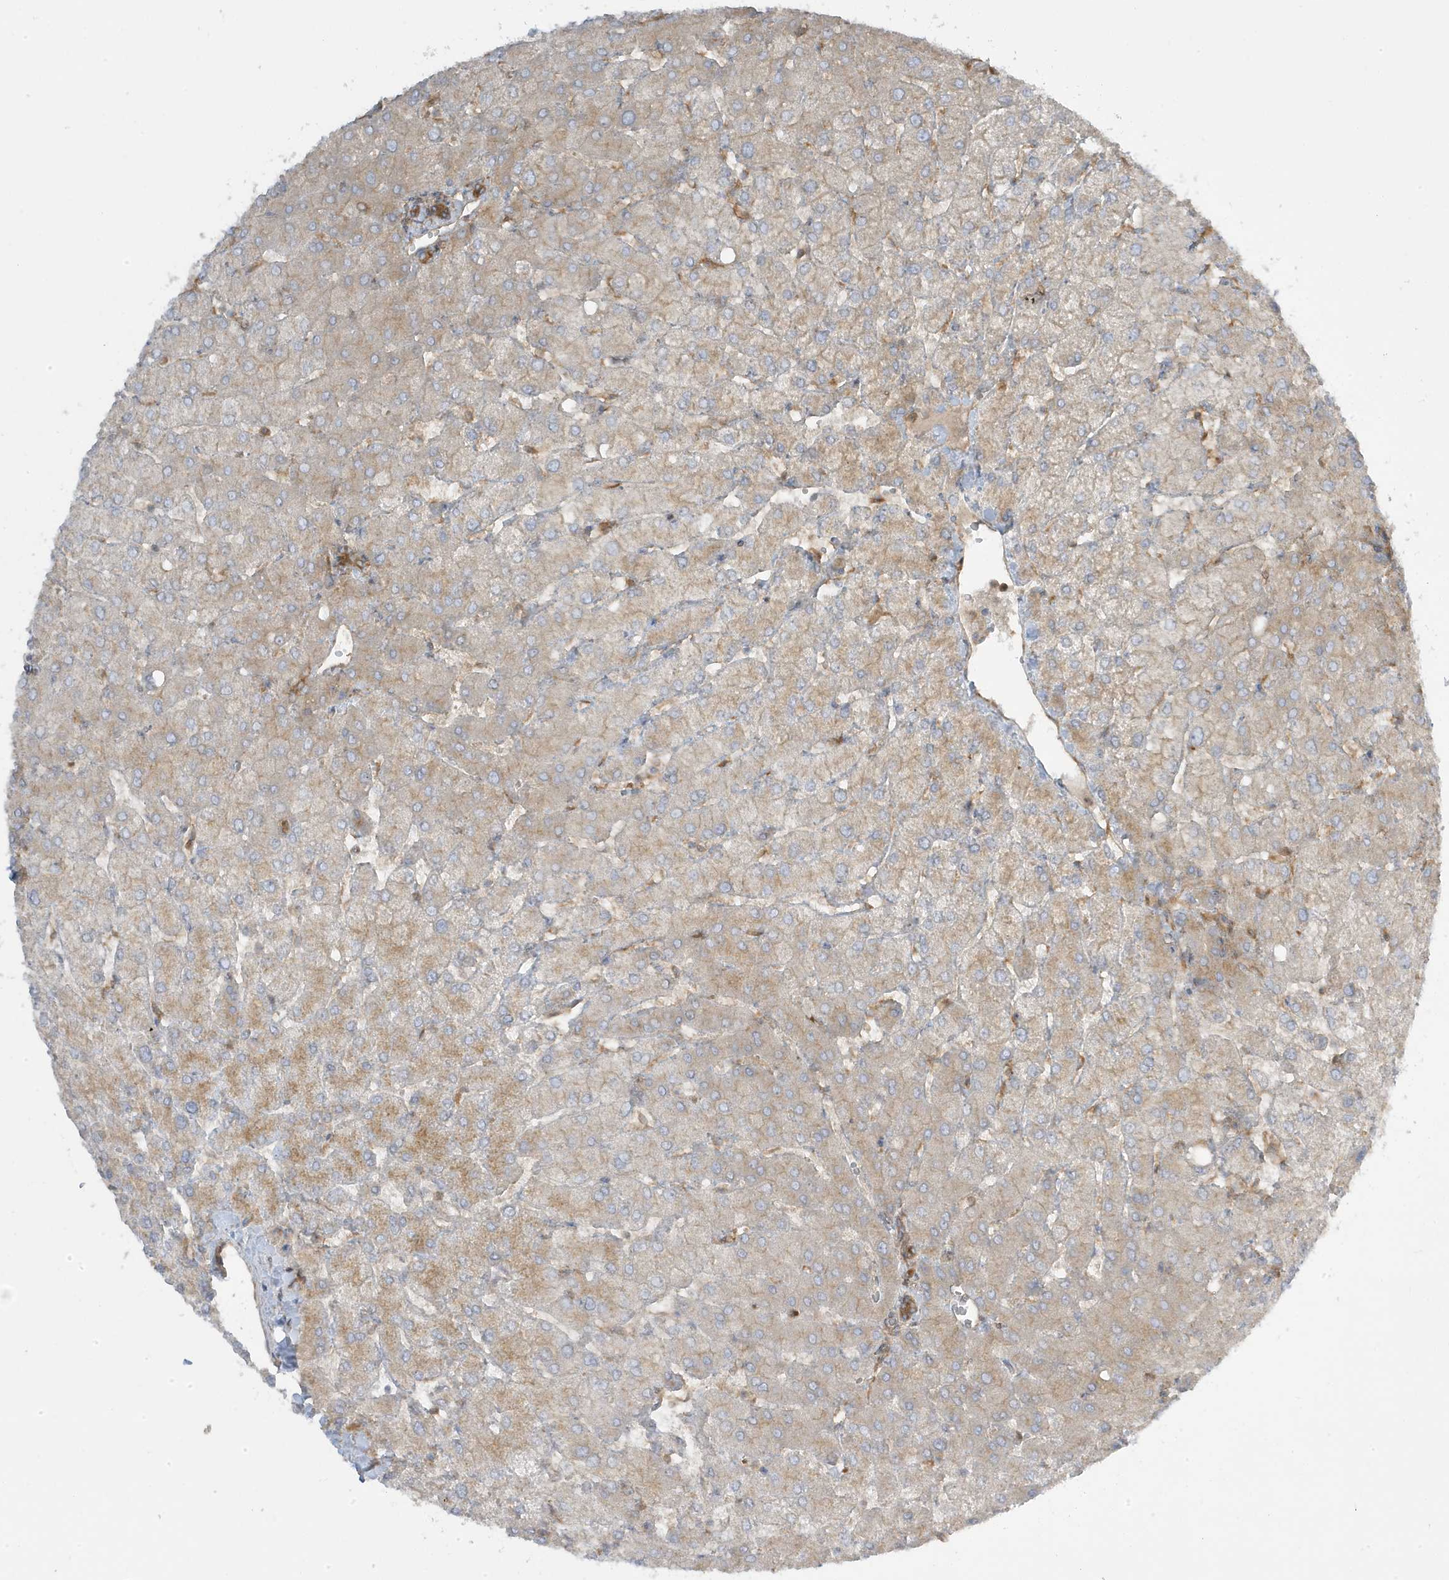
{"staining": {"intensity": "moderate", "quantity": "25%-75%", "location": "cytoplasmic/membranous"}, "tissue": "liver", "cell_type": "Cholangiocytes", "image_type": "normal", "snomed": [{"axis": "morphology", "description": "Normal tissue, NOS"}, {"axis": "topography", "description": "Liver"}], "caption": "Immunohistochemical staining of benign liver reveals medium levels of moderate cytoplasmic/membranous staining in about 25%-75% of cholangiocytes.", "gene": "STAM", "patient": {"sex": "female", "age": 54}}